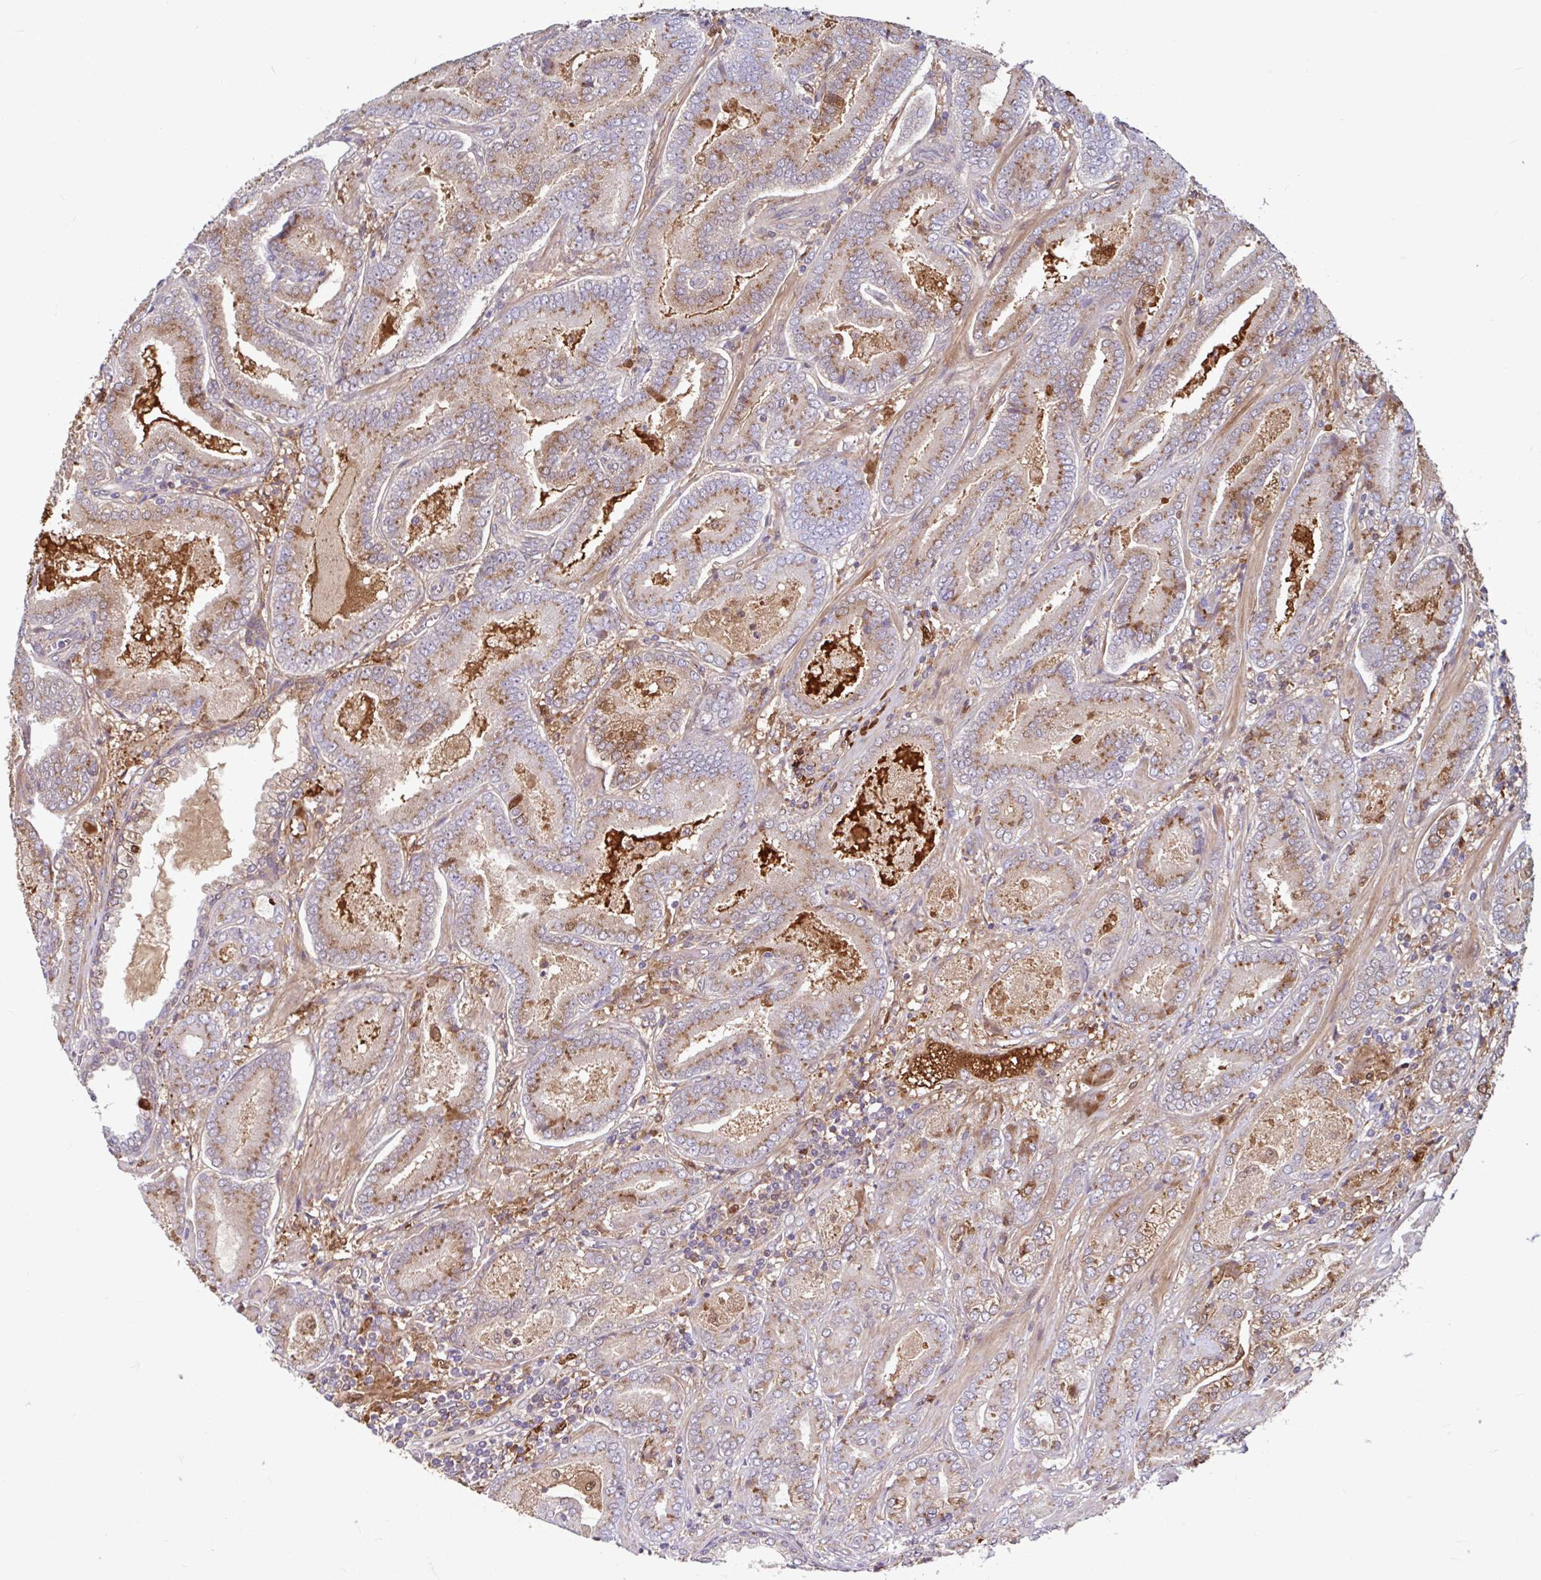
{"staining": {"intensity": "moderate", "quantity": "25%-75%", "location": "cytoplasmic/membranous"}, "tissue": "prostate cancer", "cell_type": "Tumor cells", "image_type": "cancer", "snomed": [{"axis": "morphology", "description": "Adenocarcinoma, High grade"}, {"axis": "topography", "description": "Prostate"}], "caption": "A brown stain shows moderate cytoplasmic/membranous staining of a protein in human prostate adenocarcinoma (high-grade) tumor cells.", "gene": "BLVRA", "patient": {"sex": "male", "age": 62}}